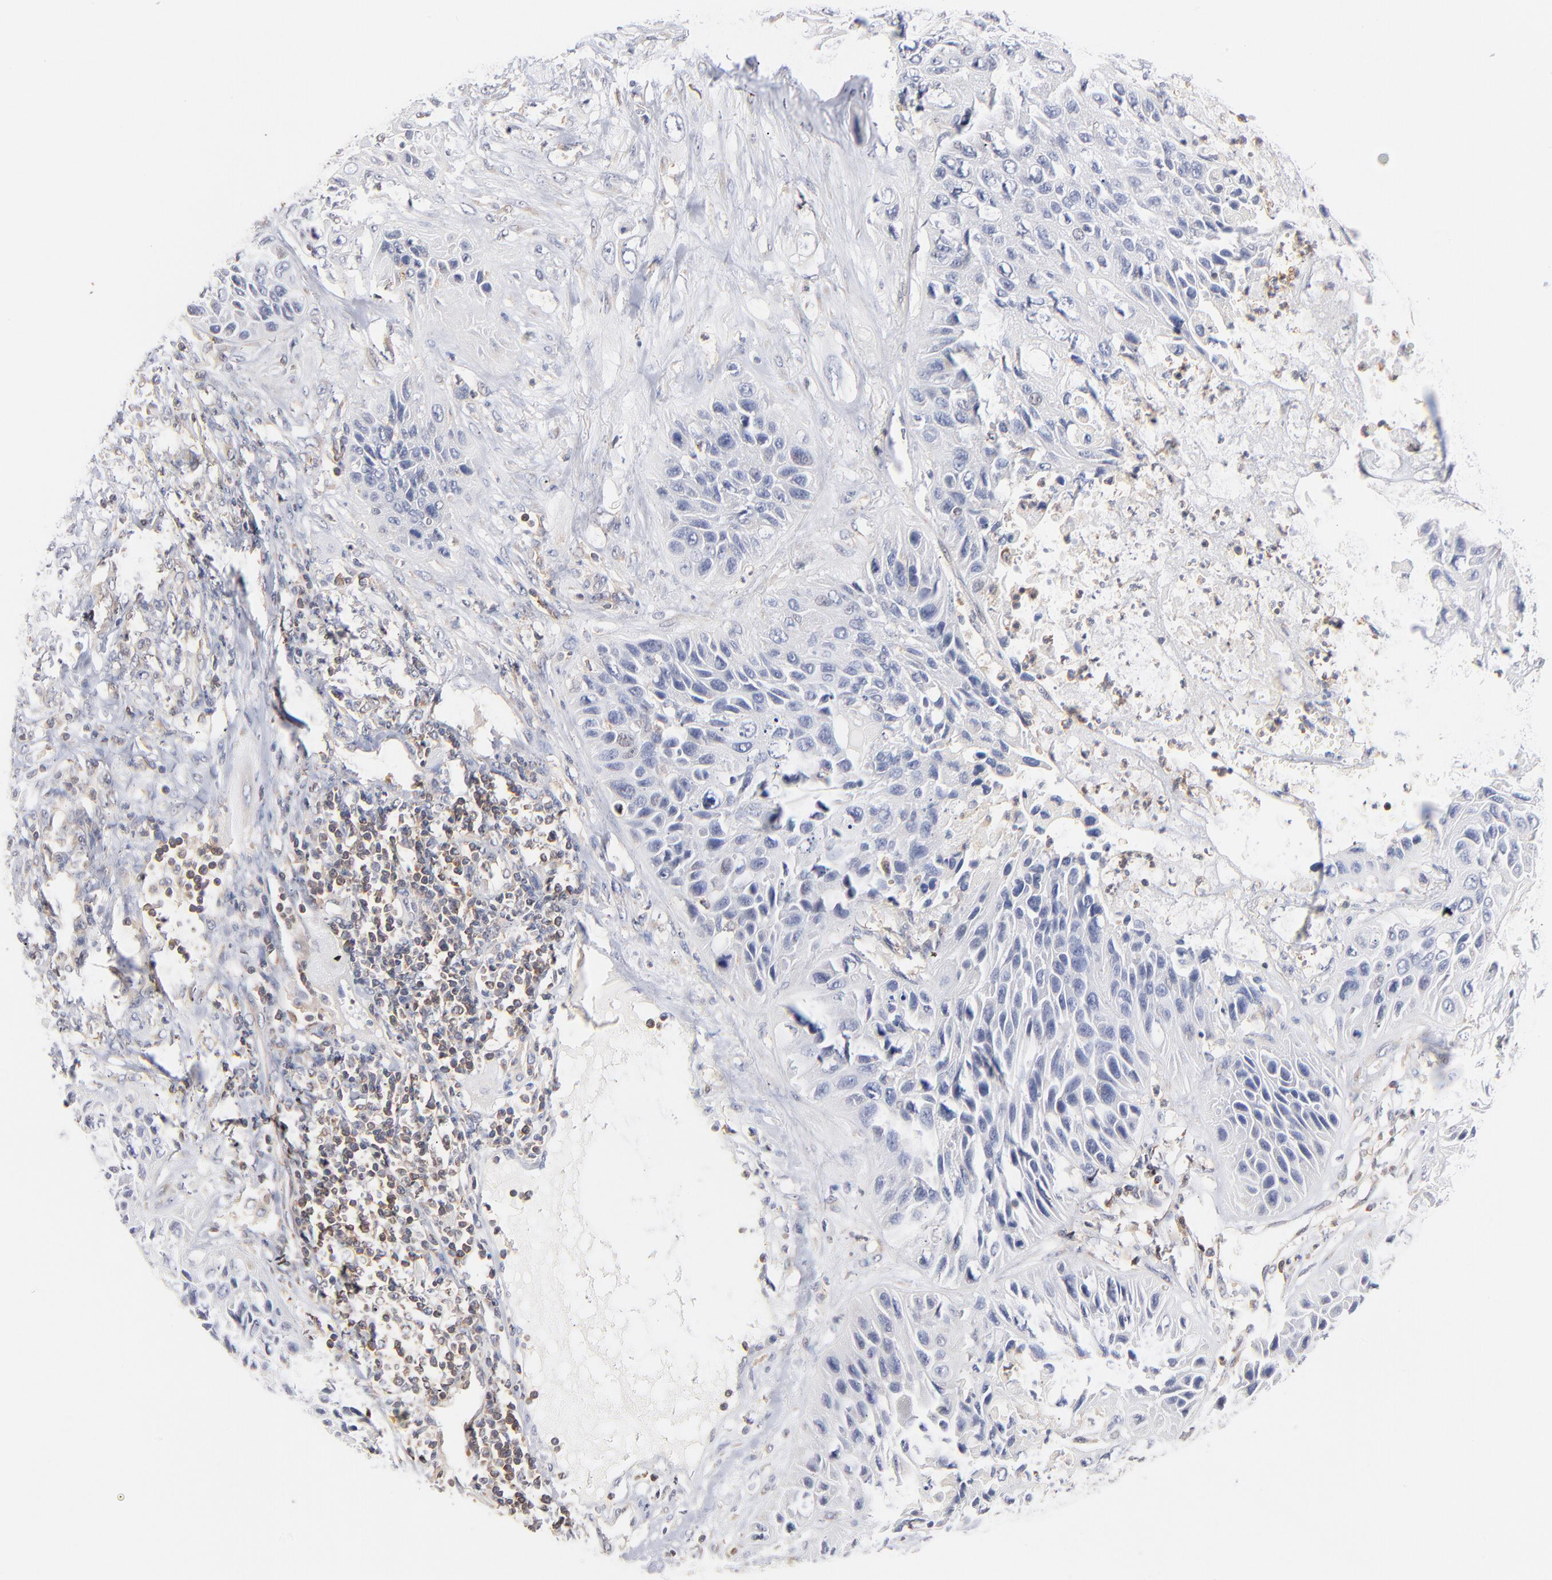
{"staining": {"intensity": "negative", "quantity": "none", "location": "none"}, "tissue": "lung cancer", "cell_type": "Tumor cells", "image_type": "cancer", "snomed": [{"axis": "morphology", "description": "Squamous cell carcinoma, NOS"}, {"axis": "topography", "description": "Lung"}], "caption": "Protein analysis of lung squamous cell carcinoma demonstrates no significant expression in tumor cells.", "gene": "WIPF1", "patient": {"sex": "female", "age": 76}}